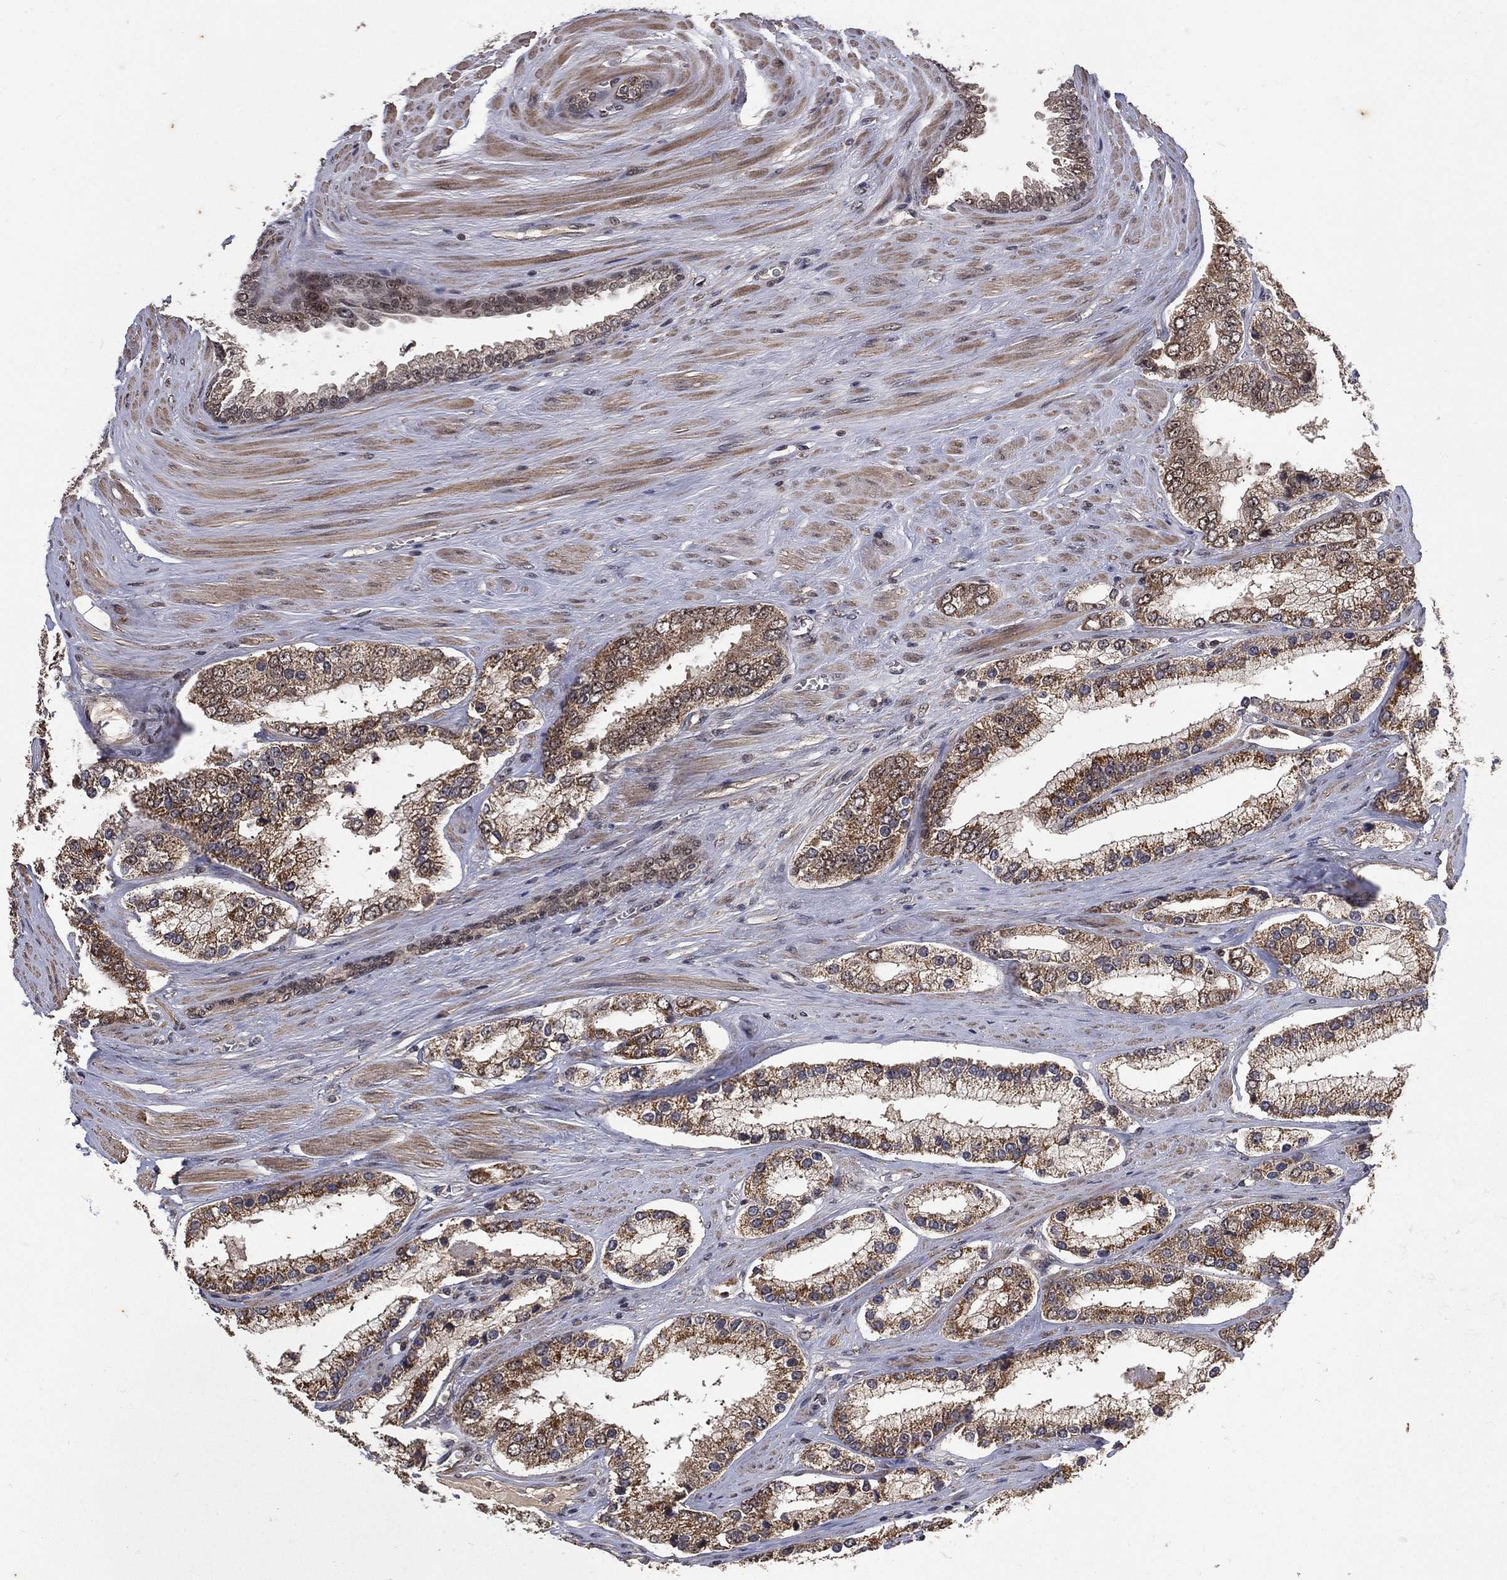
{"staining": {"intensity": "weak", "quantity": "25%-75%", "location": "cytoplasmic/membranous"}, "tissue": "prostate cancer", "cell_type": "Tumor cells", "image_type": "cancer", "snomed": [{"axis": "morphology", "description": "Adenocarcinoma, Low grade"}, {"axis": "topography", "description": "Prostate"}], "caption": "Prostate cancer stained with a protein marker demonstrates weak staining in tumor cells.", "gene": "NELFCD", "patient": {"sex": "male", "age": 69}}